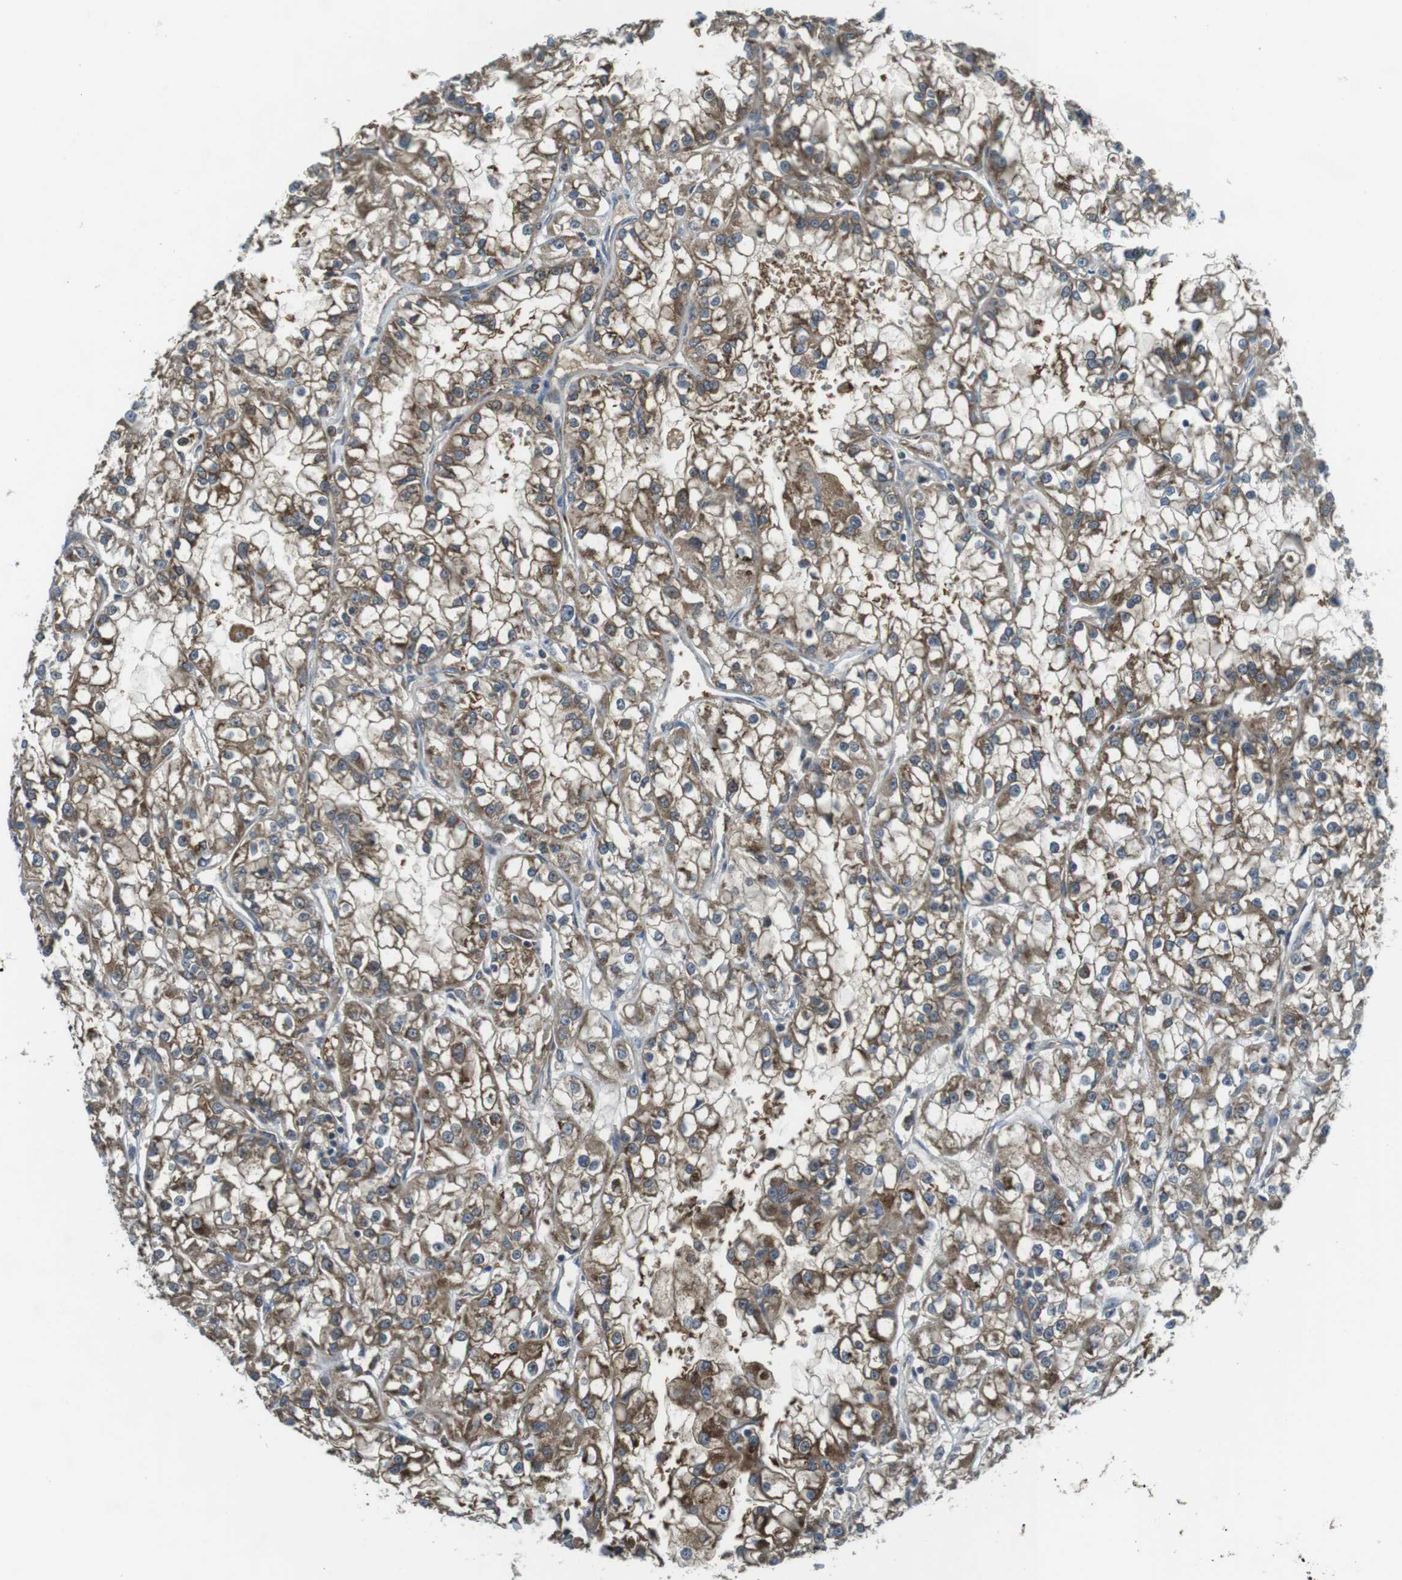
{"staining": {"intensity": "moderate", "quantity": ">75%", "location": "cytoplasmic/membranous"}, "tissue": "renal cancer", "cell_type": "Tumor cells", "image_type": "cancer", "snomed": [{"axis": "morphology", "description": "Adenocarcinoma, NOS"}, {"axis": "topography", "description": "Kidney"}], "caption": "Human renal cancer stained with a protein marker reveals moderate staining in tumor cells.", "gene": "LRRC3B", "patient": {"sex": "female", "age": 52}}